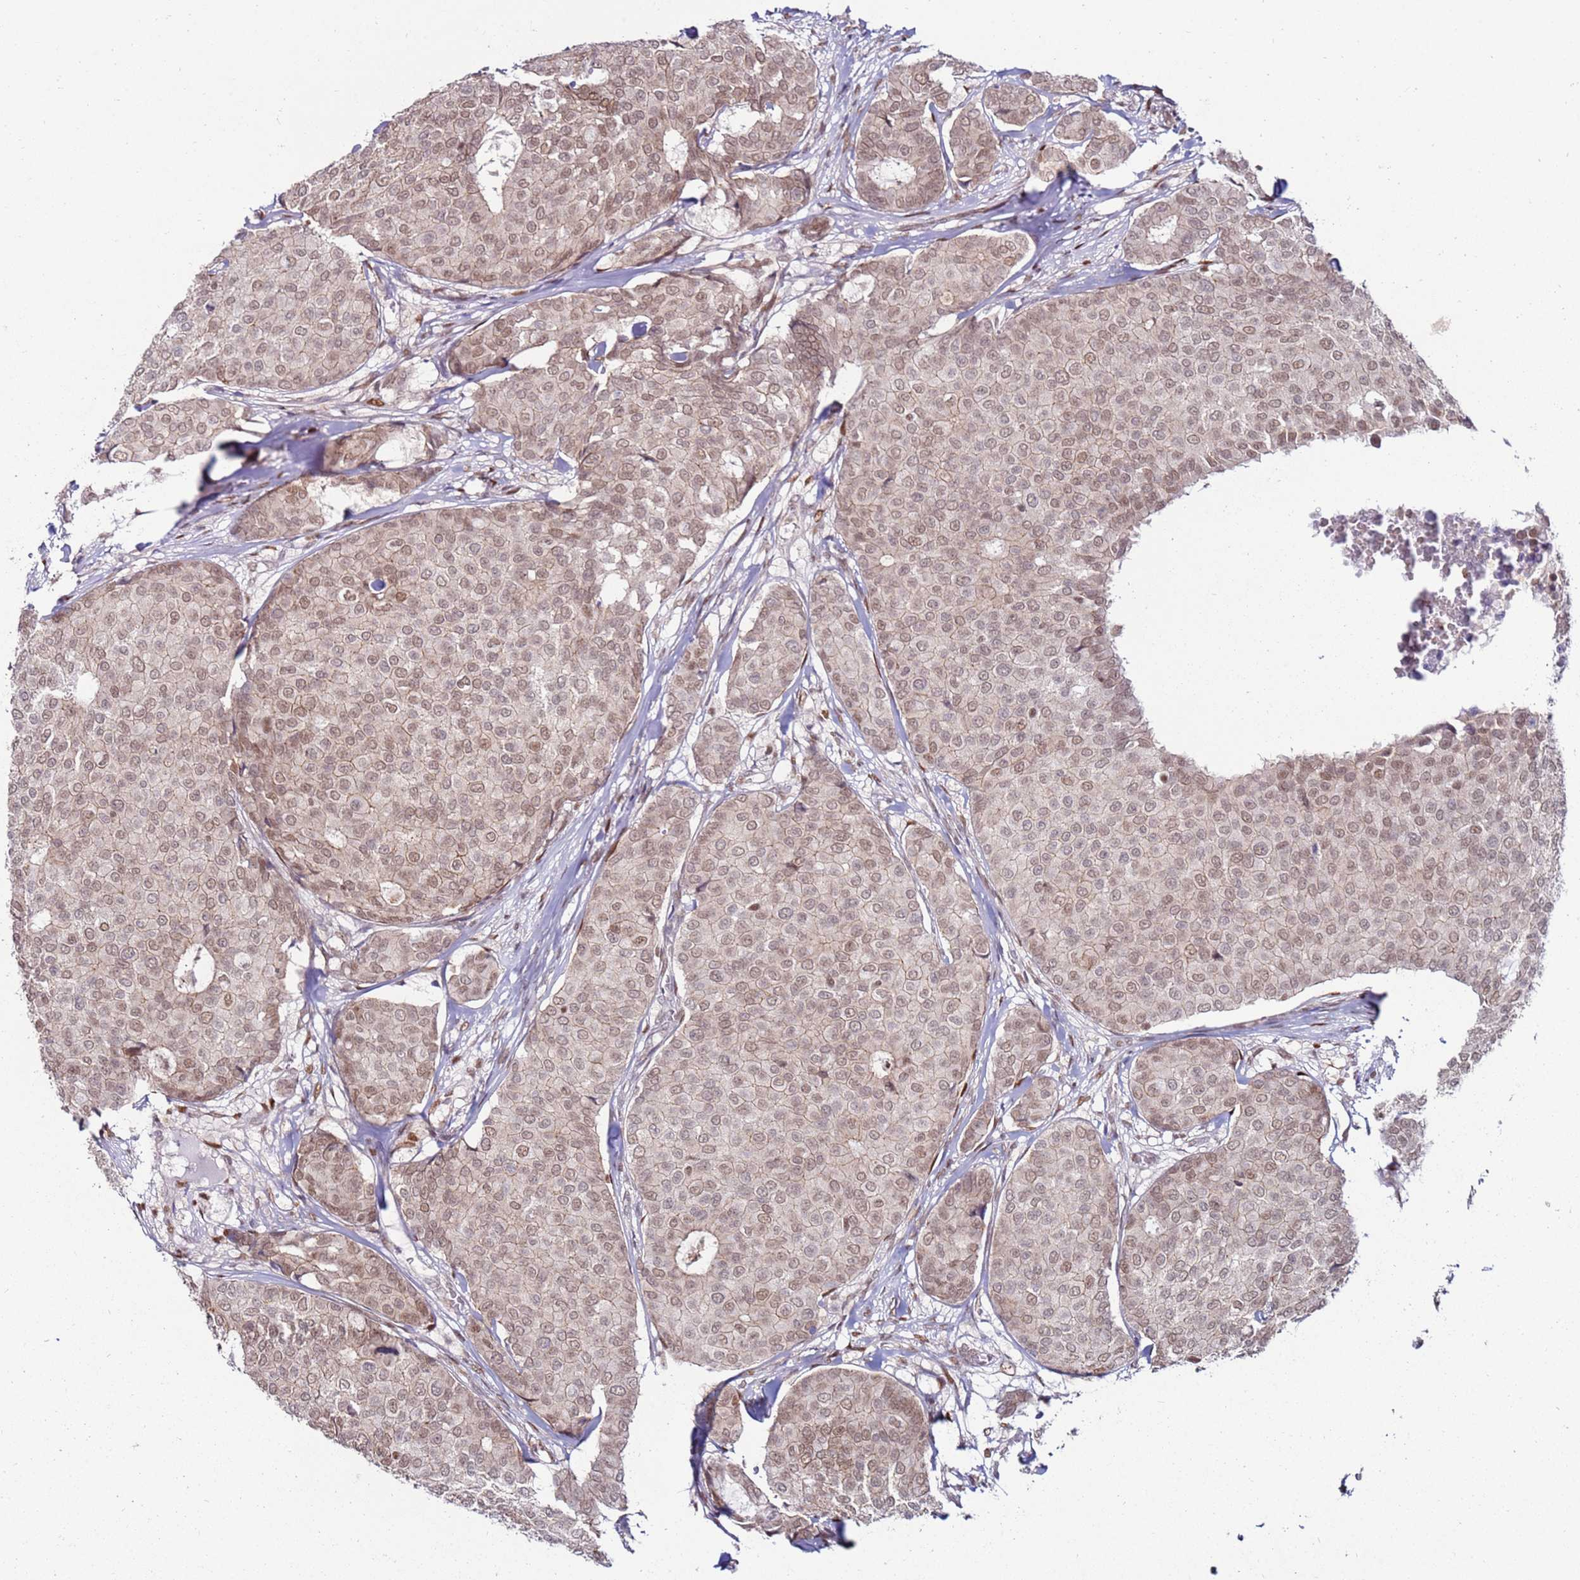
{"staining": {"intensity": "weak", "quantity": ">75%", "location": "cytoplasmic/membranous,nuclear"}, "tissue": "breast cancer", "cell_type": "Tumor cells", "image_type": "cancer", "snomed": [{"axis": "morphology", "description": "Duct carcinoma"}, {"axis": "topography", "description": "Breast"}], "caption": "Tumor cells display low levels of weak cytoplasmic/membranous and nuclear positivity in approximately >75% of cells in human breast cancer.", "gene": "KPNA4", "patient": {"sex": "female", "age": 75}}